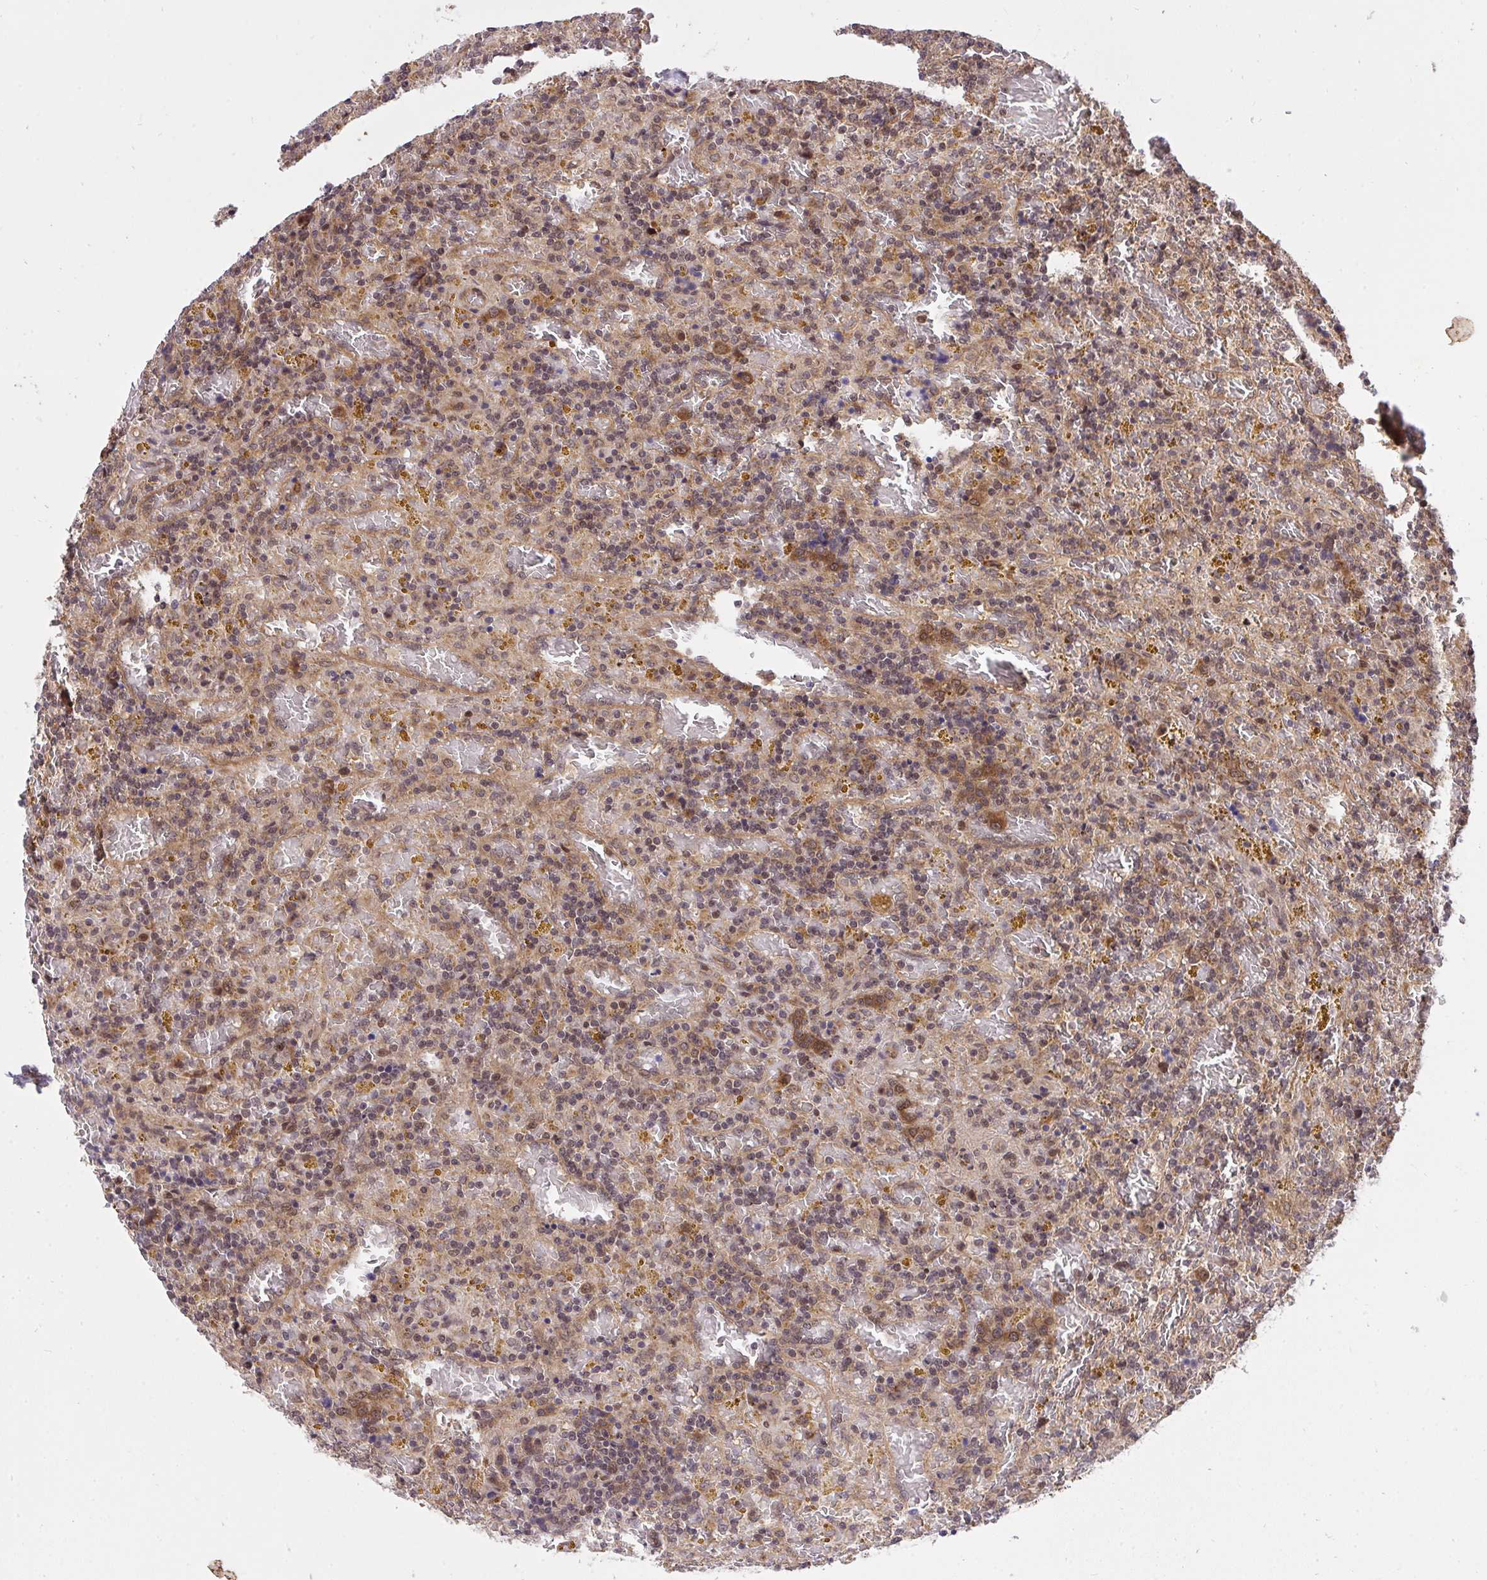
{"staining": {"intensity": "moderate", "quantity": "<25%", "location": "cytoplasmic/membranous"}, "tissue": "lymphoma", "cell_type": "Tumor cells", "image_type": "cancer", "snomed": [{"axis": "morphology", "description": "Malignant lymphoma, non-Hodgkin's type, Low grade"}, {"axis": "topography", "description": "Spleen"}], "caption": "A low amount of moderate cytoplasmic/membranous staining is identified in about <25% of tumor cells in lymphoma tissue.", "gene": "ERI1", "patient": {"sex": "female", "age": 65}}